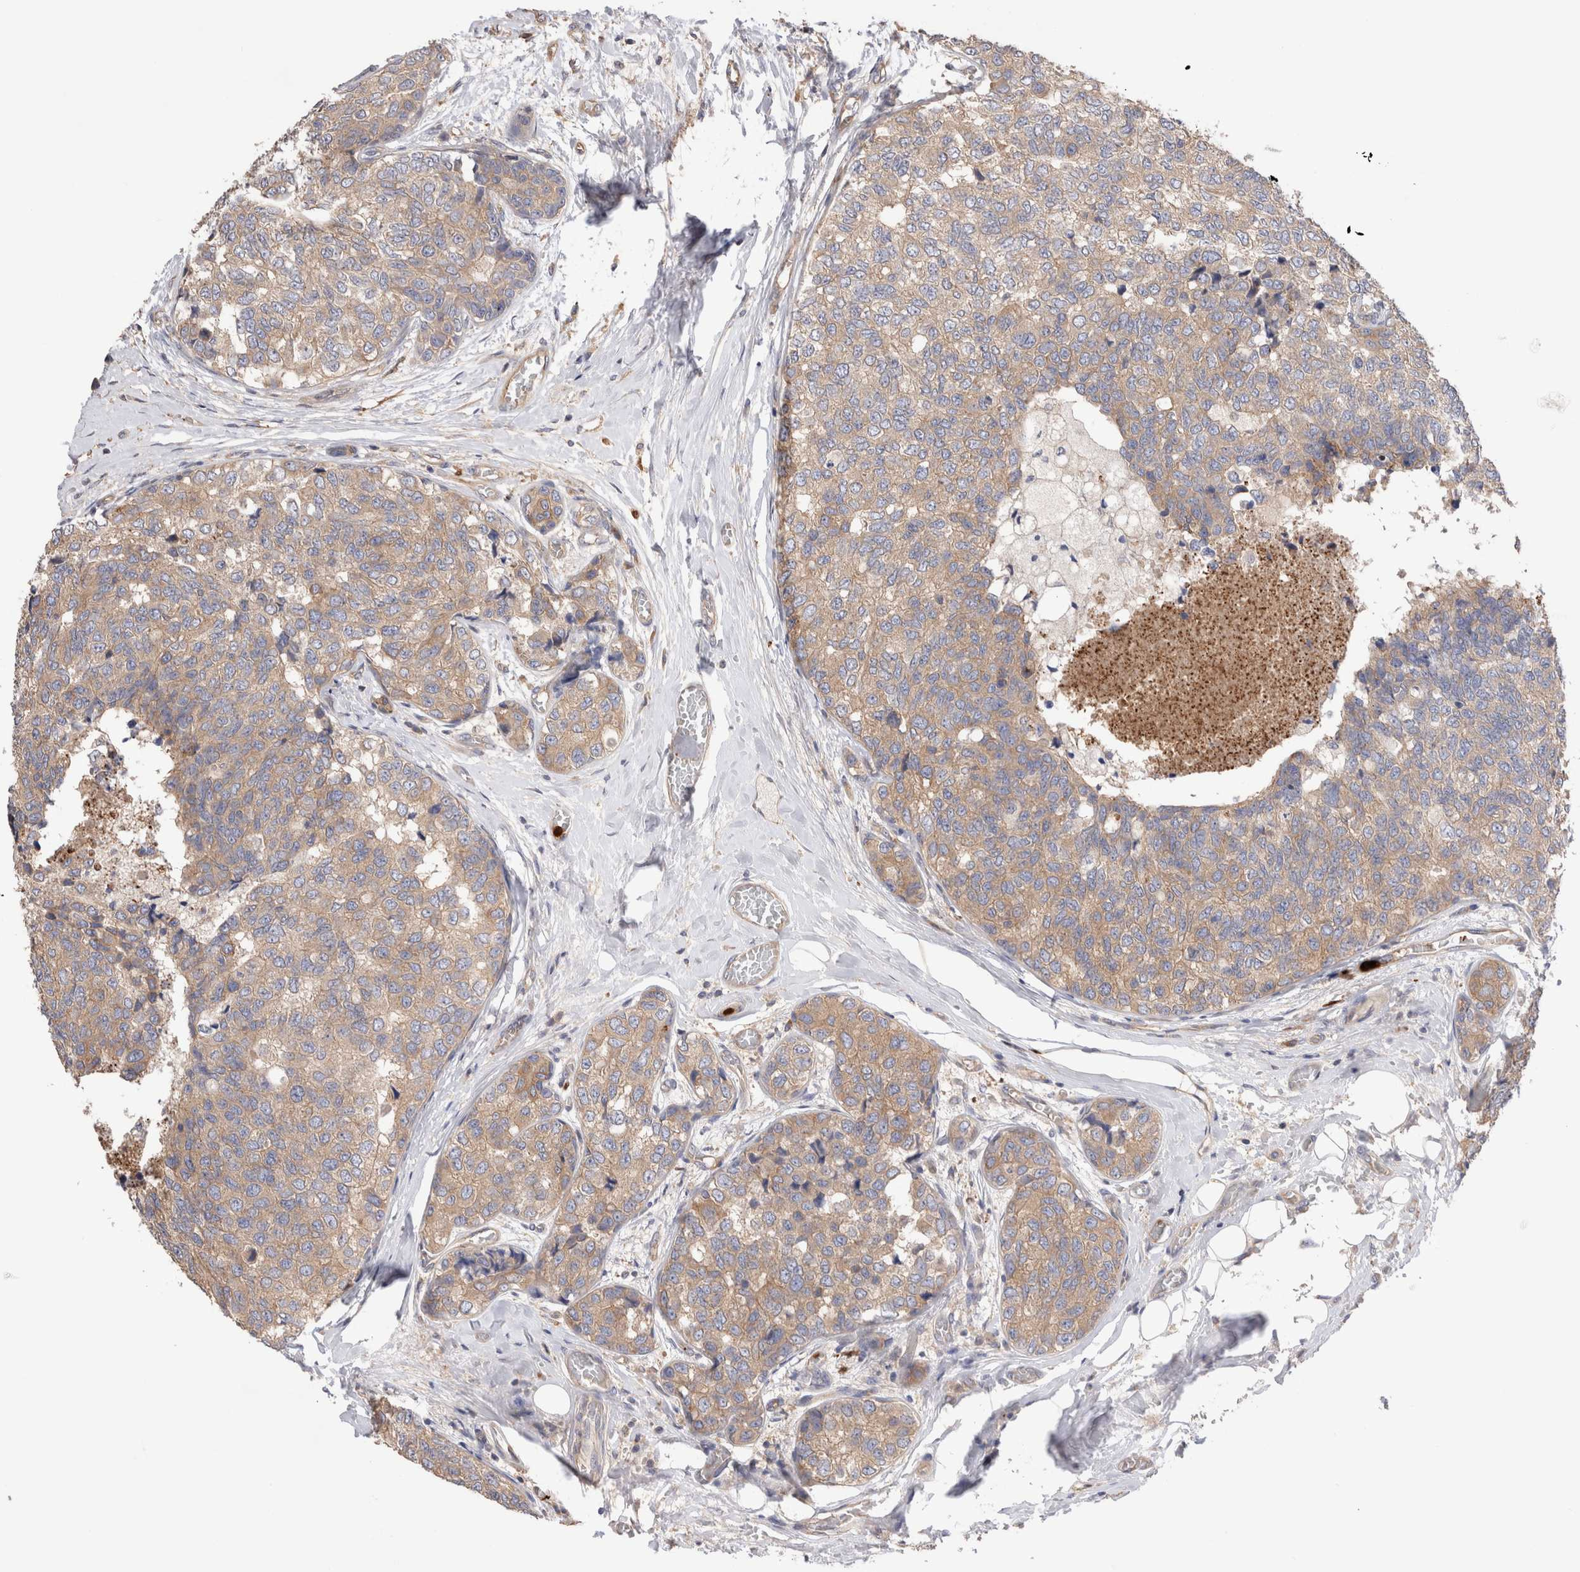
{"staining": {"intensity": "weak", "quantity": ">75%", "location": "cytoplasmic/membranous"}, "tissue": "breast cancer", "cell_type": "Tumor cells", "image_type": "cancer", "snomed": [{"axis": "morphology", "description": "Normal tissue, NOS"}, {"axis": "morphology", "description": "Duct carcinoma"}, {"axis": "topography", "description": "Breast"}], "caption": "Breast cancer stained with IHC exhibits weak cytoplasmic/membranous staining in about >75% of tumor cells.", "gene": "NXT2", "patient": {"sex": "female", "age": 43}}